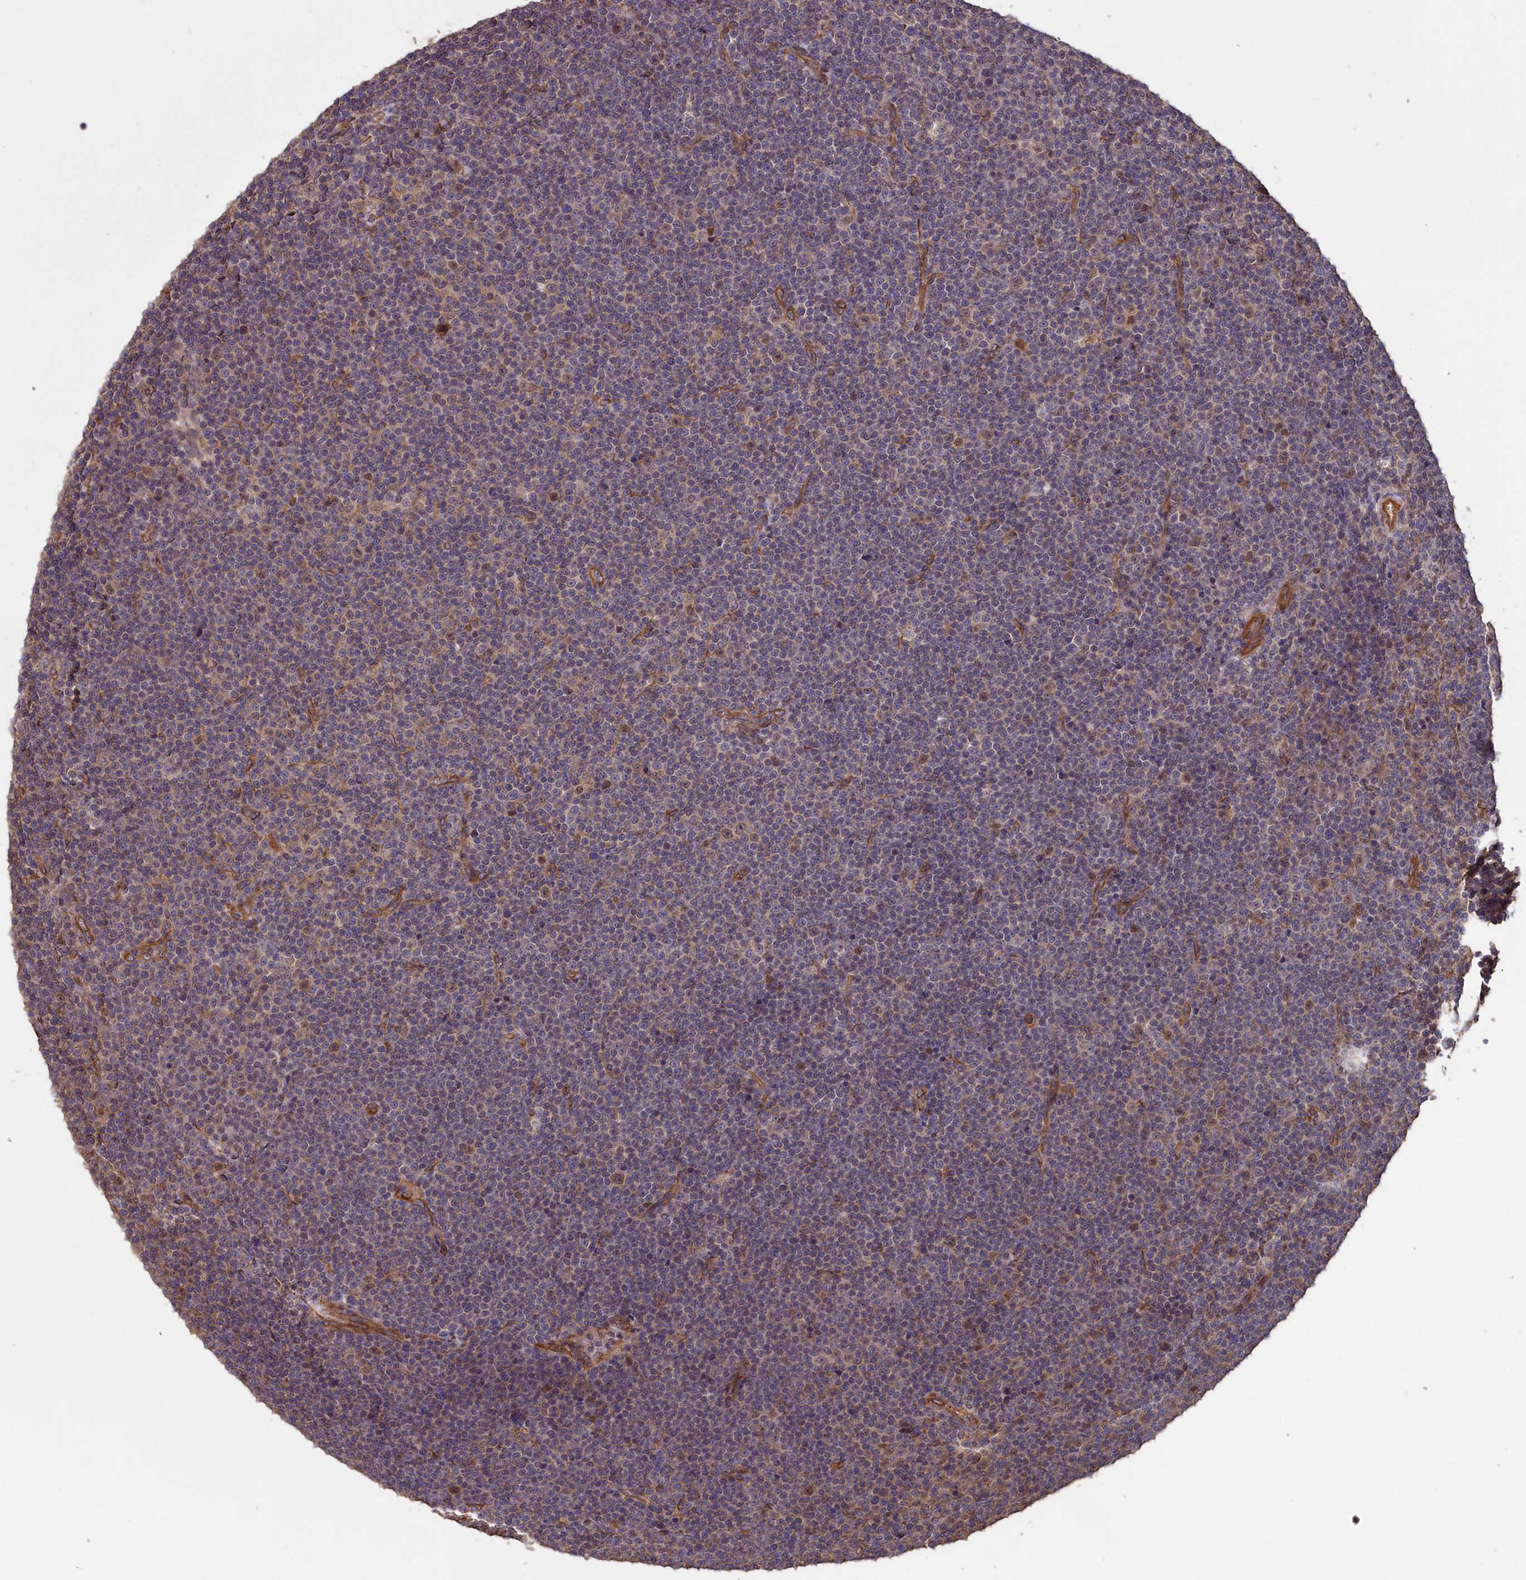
{"staining": {"intensity": "negative", "quantity": "none", "location": "none"}, "tissue": "lymphoma", "cell_type": "Tumor cells", "image_type": "cancer", "snomed": [{"axis": "morphology", "description": "Malignant lymphoma, non-Hodgkin's type, Low grade"}, {"axis": "topography", "description": "Lymph node"}], "caption": "This is an immunohistochemistry (IHC) photomicrograph of lymphoma. There is no expression in tumor cells.", "gene": "DAPK3", "patient": {"sex": "female", "age": 67}}